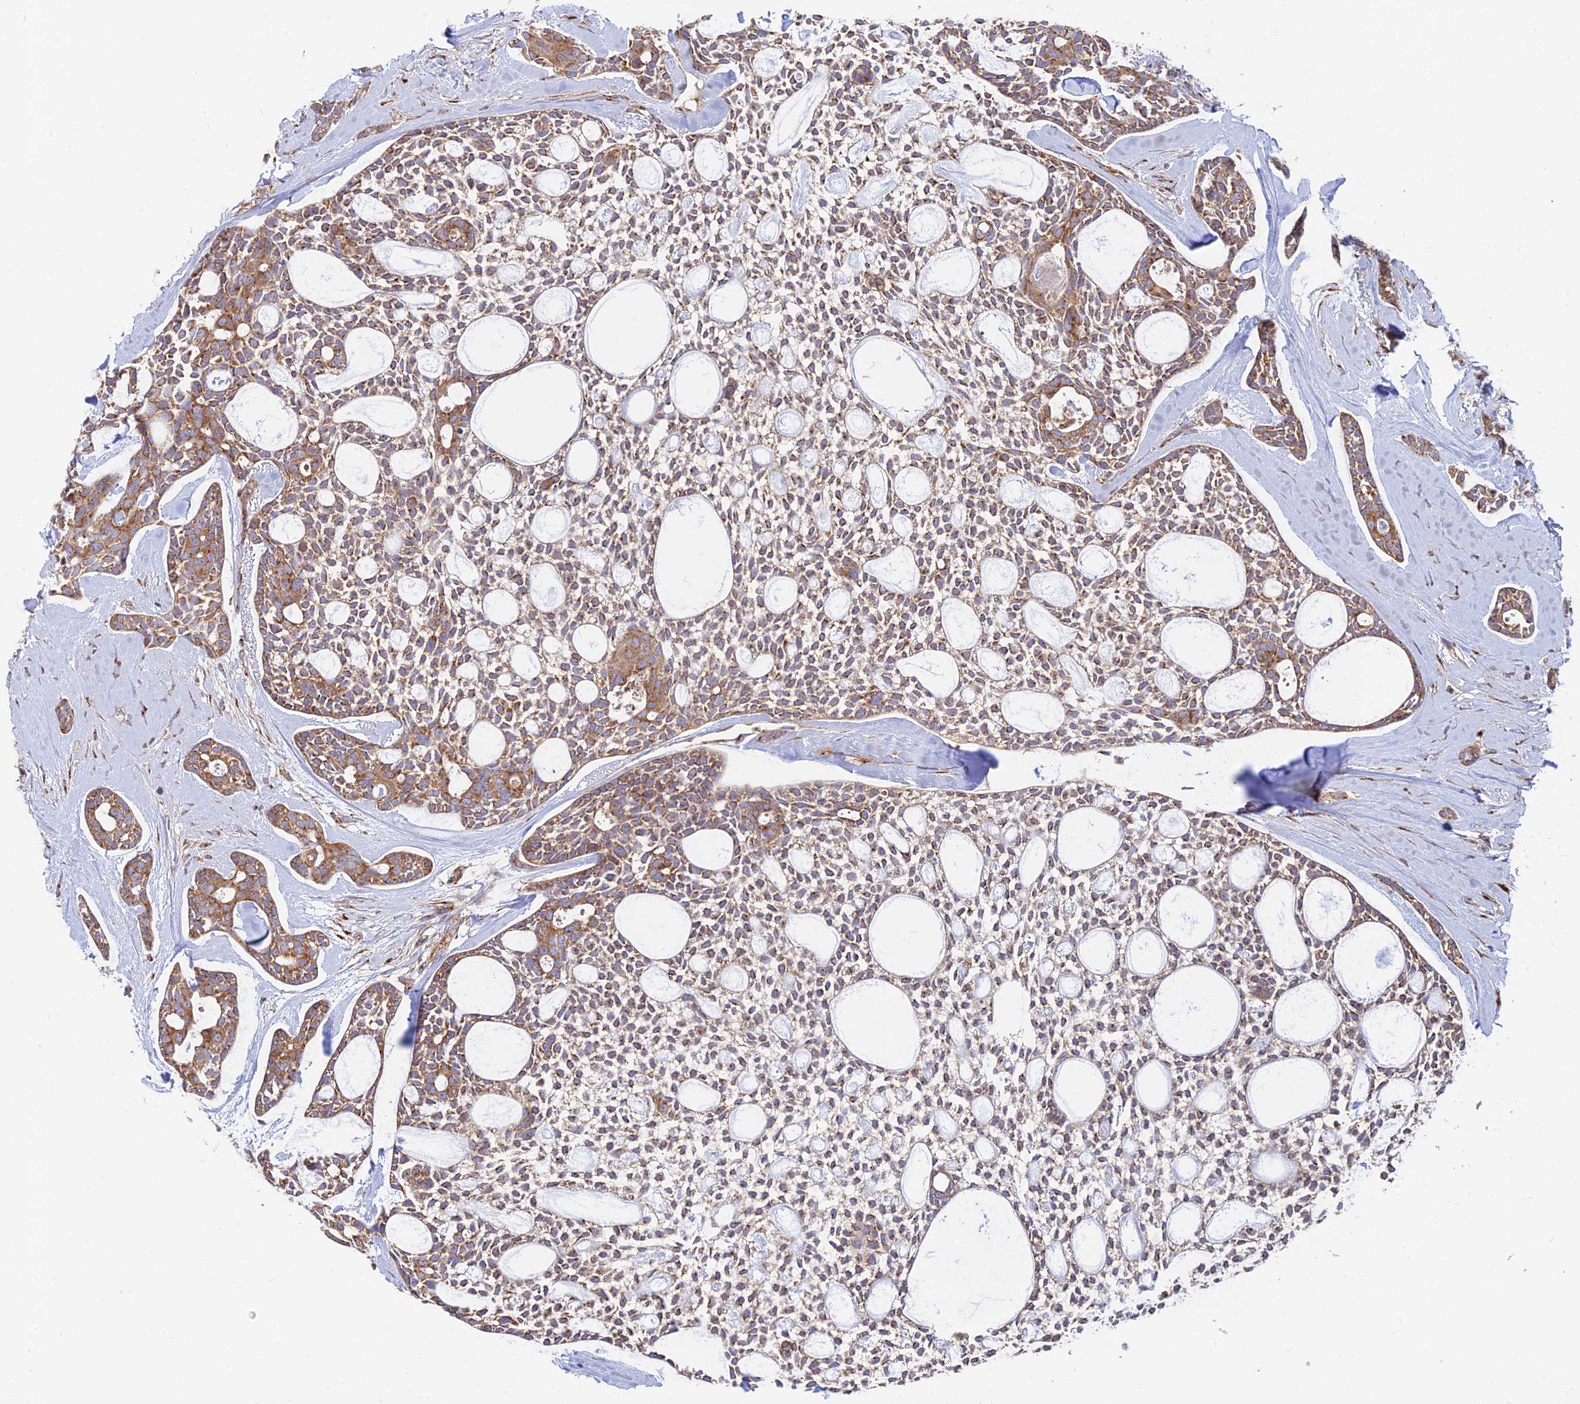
{"staining": {"intensity": "moderate", "quantity": ">75%", "location": "cytoplasmic/membranous"}, "tissue": "head and neck cancer", "cell_type": "Tumor cells", "image_type": "cancer", "snomed": [{"axis": "morphology", "description": "Adenocarcinoma, NOS"}, {"axis": "topography", "description": "Subcutis"}, {"axis": "topography", "description": "Head-Neck"}], "caption": "Immunohistochemistry (IHC) of head and neck cancer reveals medium levels of moderate cytoplasmic/membranous positivity in approximately >75% of tumor cells.", "gene": "GOLGA3", "patient": {"sex": "female", "age": 73}}